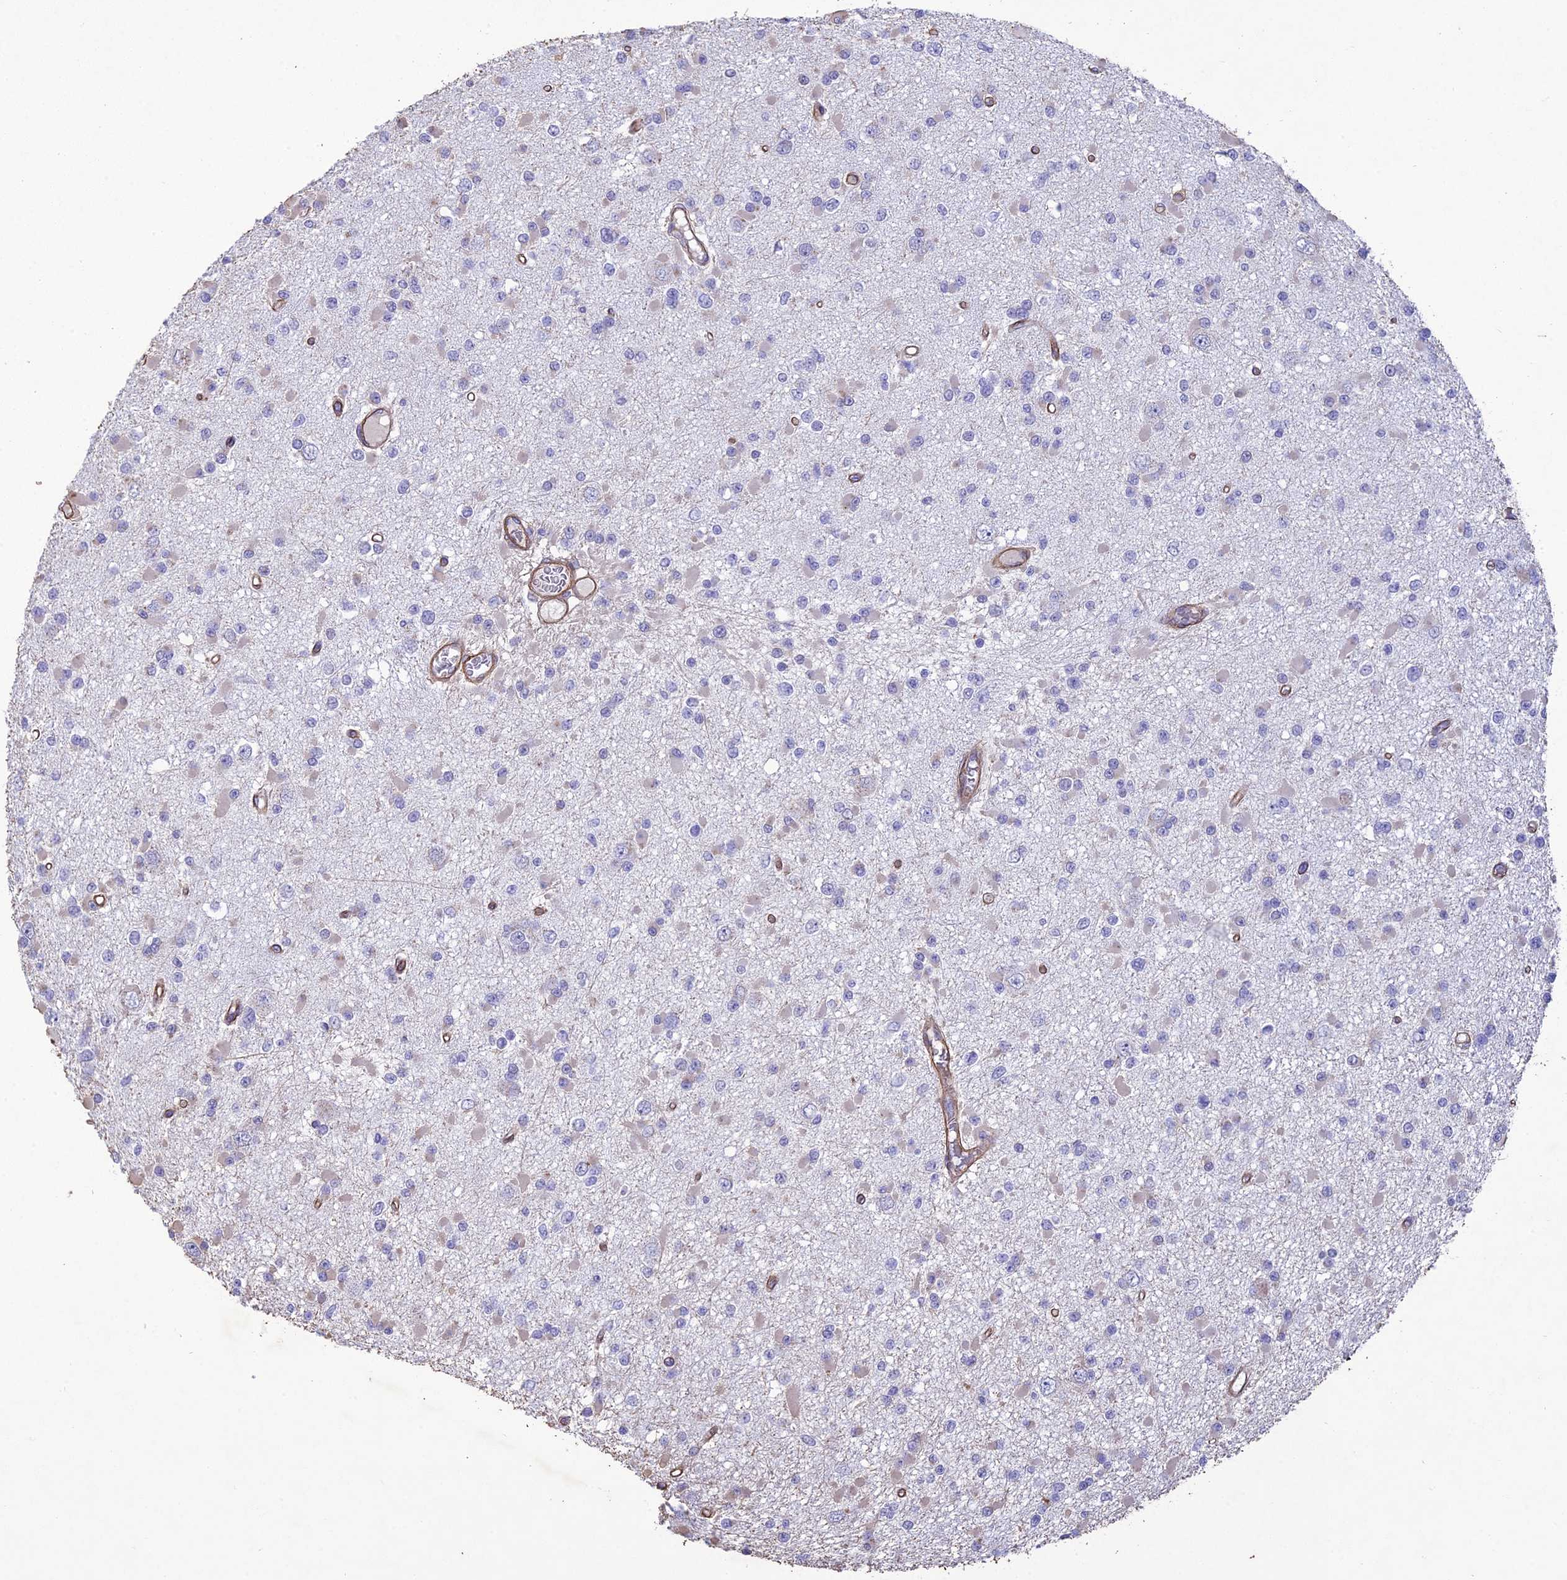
{"staining": {"intensity": "negative", "quantity": "none", "location": "none"}, "tissue": "glioma", "cell_type": "Tumor cells", "image_type": "cancer", "snomed": [{"axis": "morphology", "description": "Glioma, malignant, Low grade"}, {"axis": "topography", "description": "Brain"}], "caption": "This is an immunohistochemistry micrograph of malignant low-grade glioma. There is no expression in tumor cells.", "gene": "TNS1", "patient": {"sex": "female", "age": 22}}